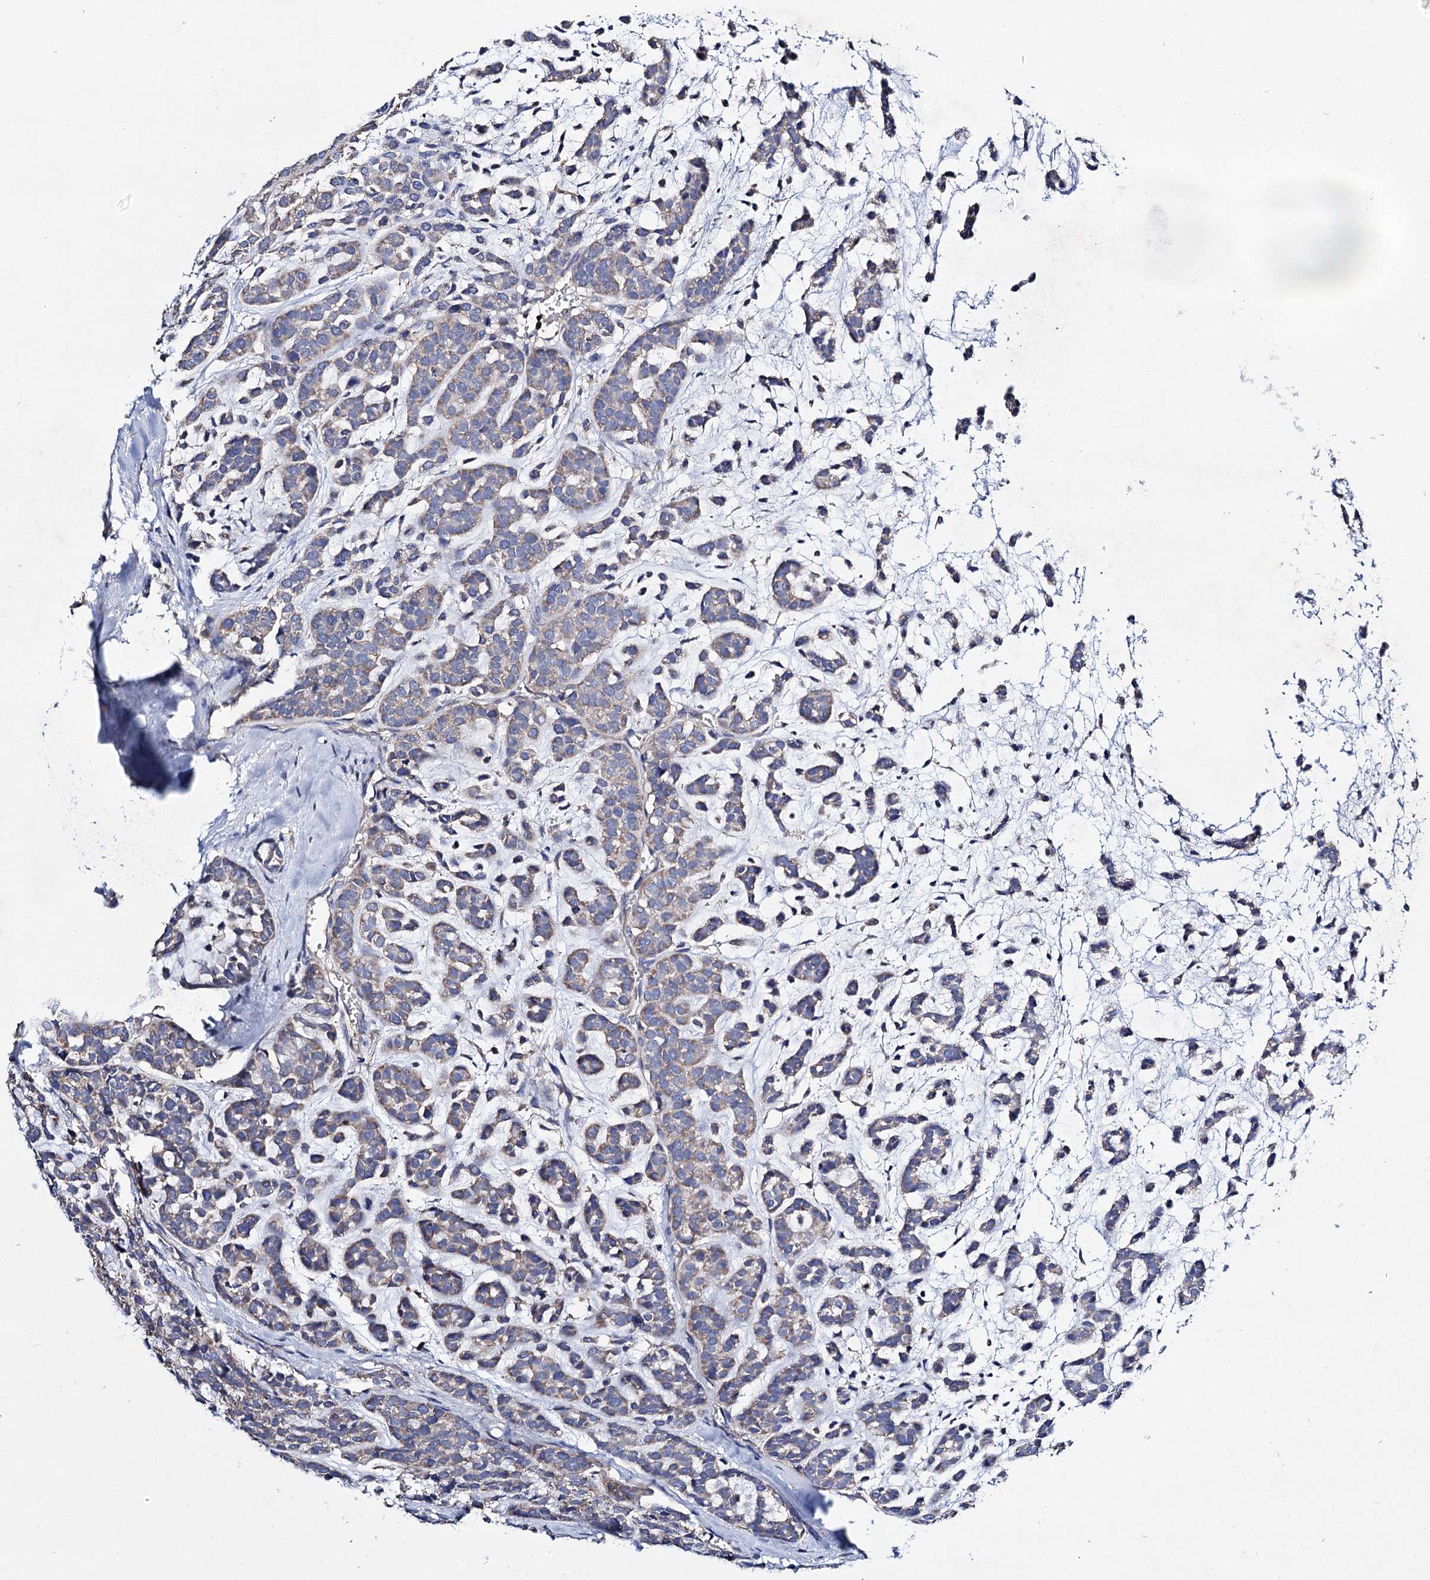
{"staining": {"intensity": "moderate", "quantity": ">75%", "location": "cytoplasmic/membranous"}, "tissue": "head and neck cancer", "cell_type": "Tumor cells", "image_type": "cancer", "snomed": [{"axis": "morphology", "description": "Adenocarcinoma, NOS"}, {"axis": "morphology", "description": "Adenoma, NOS"}, {"axis": "topography", "description": "Head-Neck"}], "caption": "There is medium levels of moderate cytoplasmic/membranous staining in tumor cells of head and neck cancer (adenocarcinoma), as demonstrated by immunohistochemical staining (brown color).", "gene": "UBASH3B", "patient": {"sex": "female", "age": 55}}